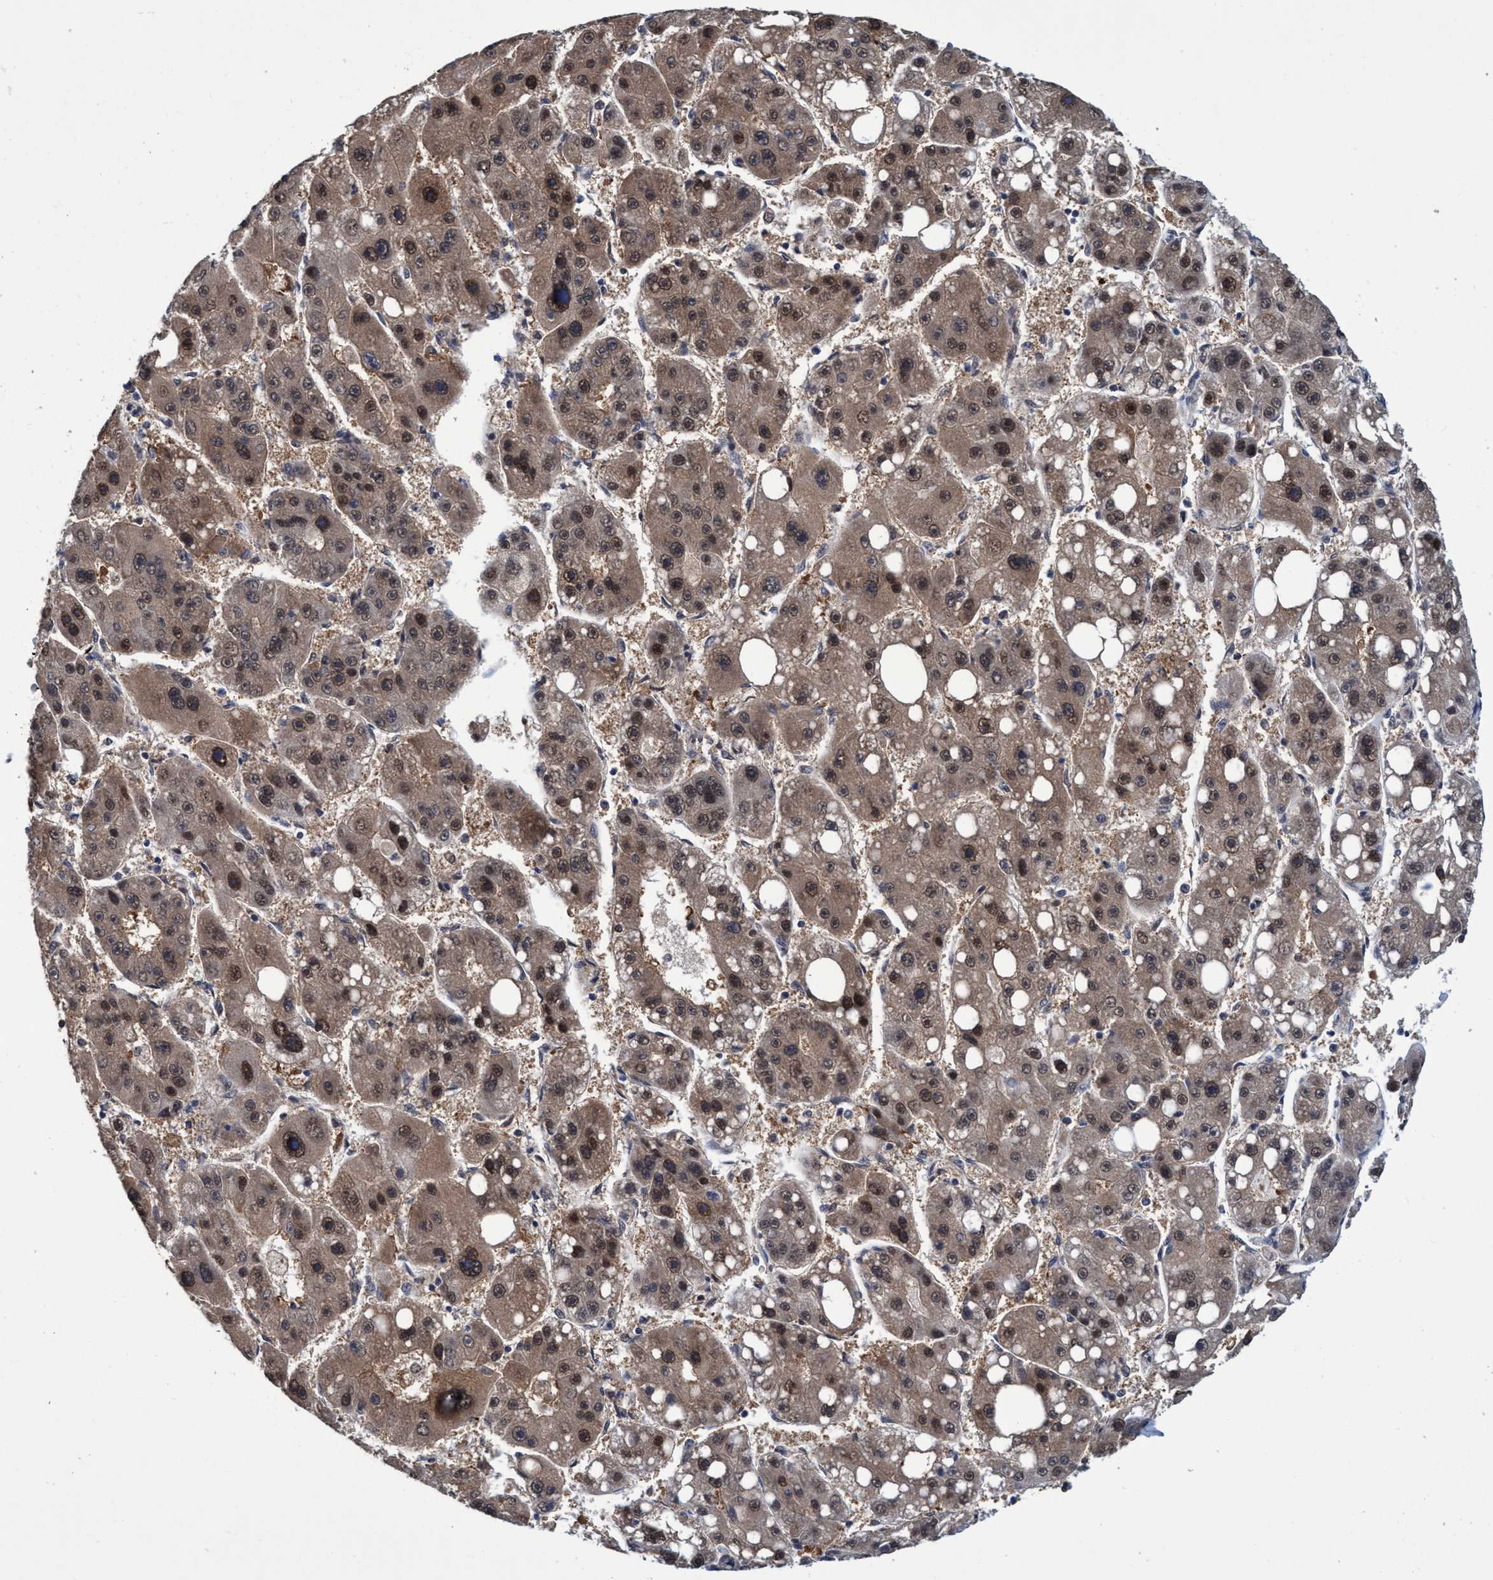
{"staining": {"intensity": "moderate", "quantity": ">75%", "location": "cytoplasmic/membranous,nuclear"}, "tissue": "liver cancer", "cell_type": "Tumor cells", "image_type": "cancer", "snomed": [{"axis": "morphology", "description": "Carcinoma, Hepatocellular, NOS"}, {"axis": "topography", "description": "Liver"}], "caption": "IHC photomicrograph of hepatocellular carcinoma (liver) stained for a protein (brown), which exhibits medium levels of moderate cytoplasmic/membranous and nuclear staining in approximately >75% of tumor cells.", "gene": "PSMD12", "patient": {"sex": "female", "age": 61}}